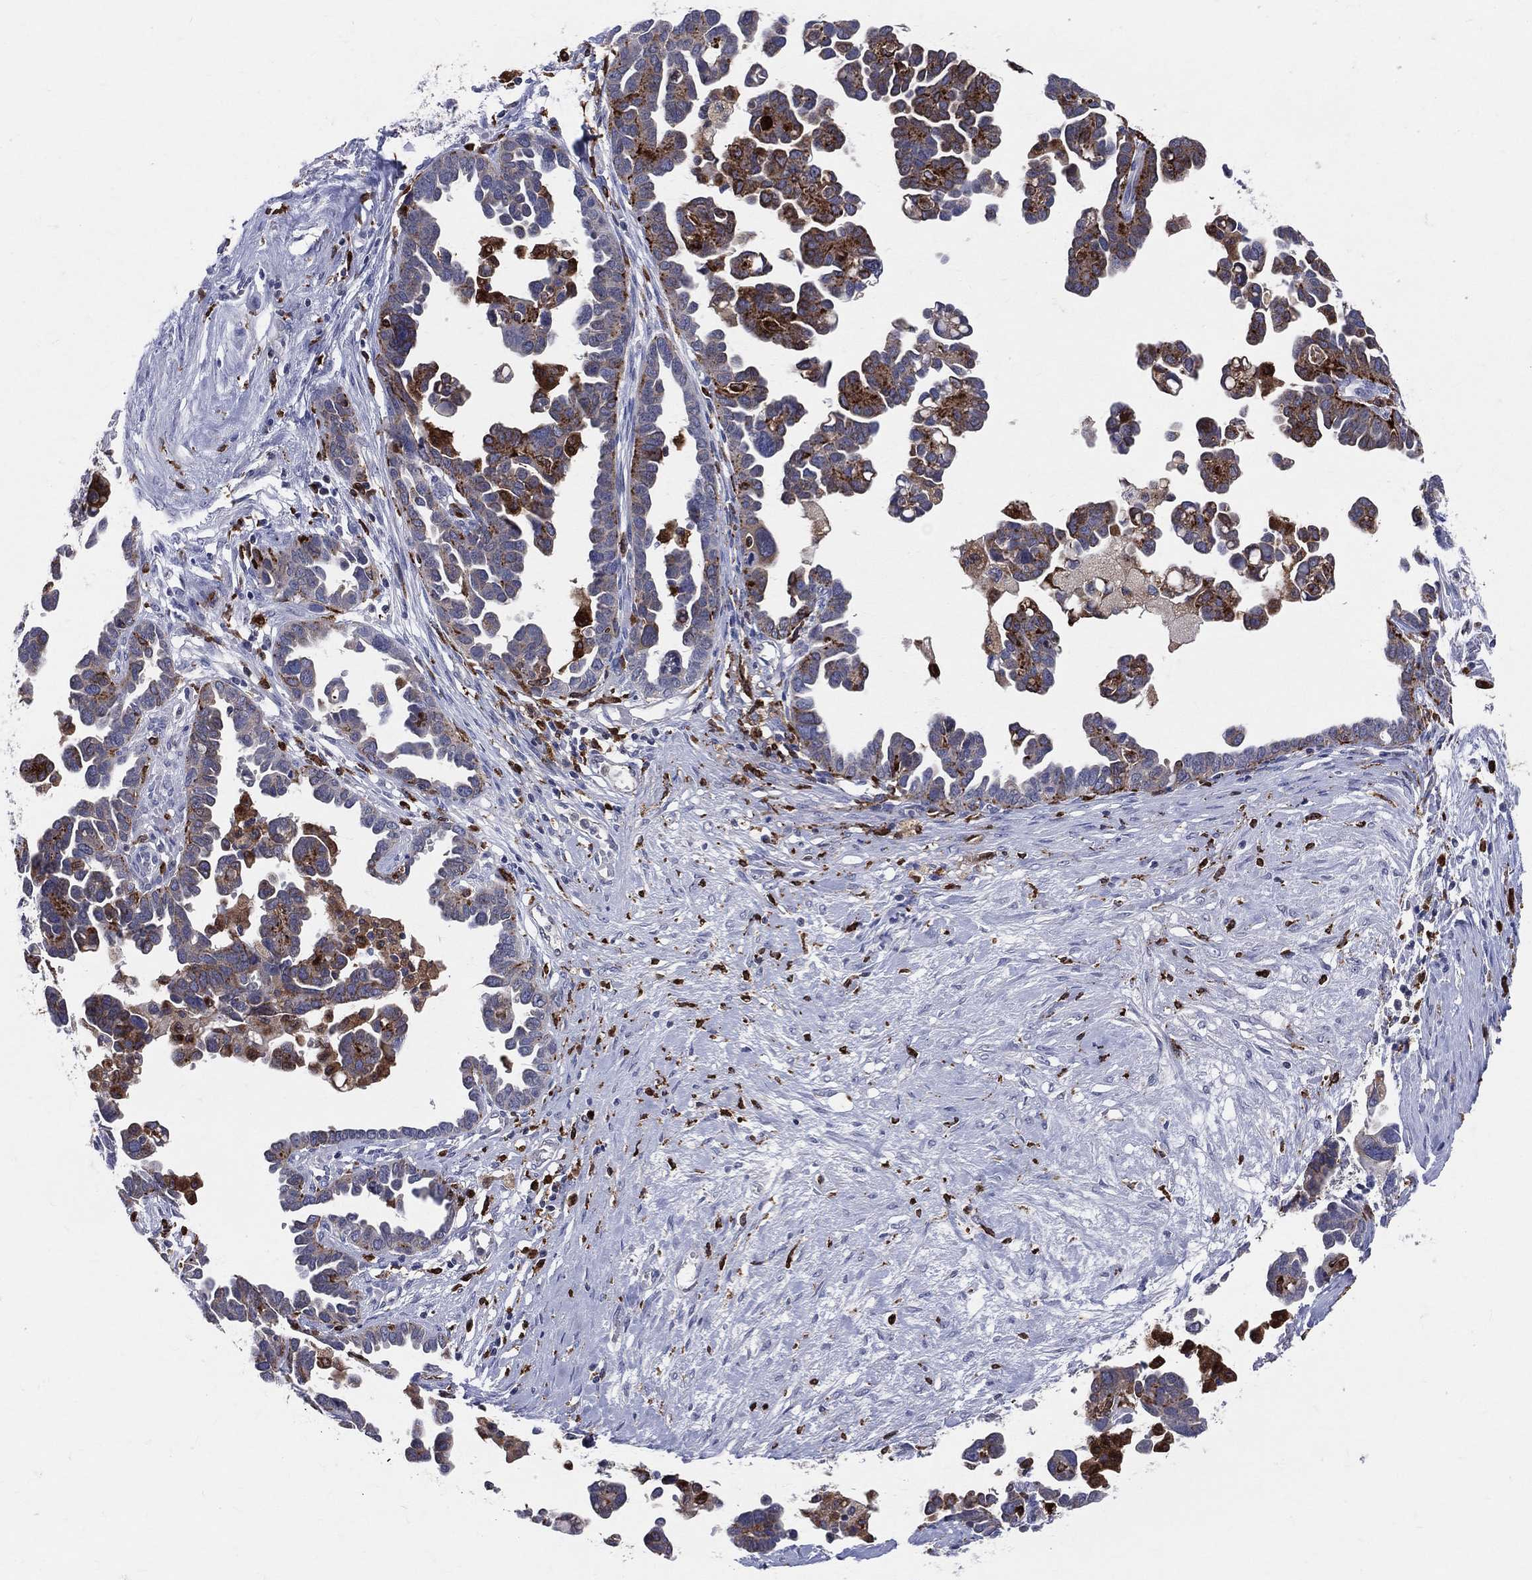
{"staining": {"intensity": "strong", "quantity": "<25%", "location": "cytoplasmic/membranous"}, "tissue": "ovarian cancer", "cell_type": "Tumor cells", "image_type": "cancer", "snomed": [{"axis": "morphology", "description": "Cystadenocarcinoma, serous, NOS"}, {"axis": "topography", "description": "Ovary"}], "caption": "Protein positivity by immunohistochemistry (IHC) exhibits strong cytoplasmic/membranous positivity in approximately <25% of tumor cells in ovarian cancer. (DAB = brown stain, brightfield microscopy at high magnification).", "gene": "CD74", "patient": {"sex": "female", "age": 54}}